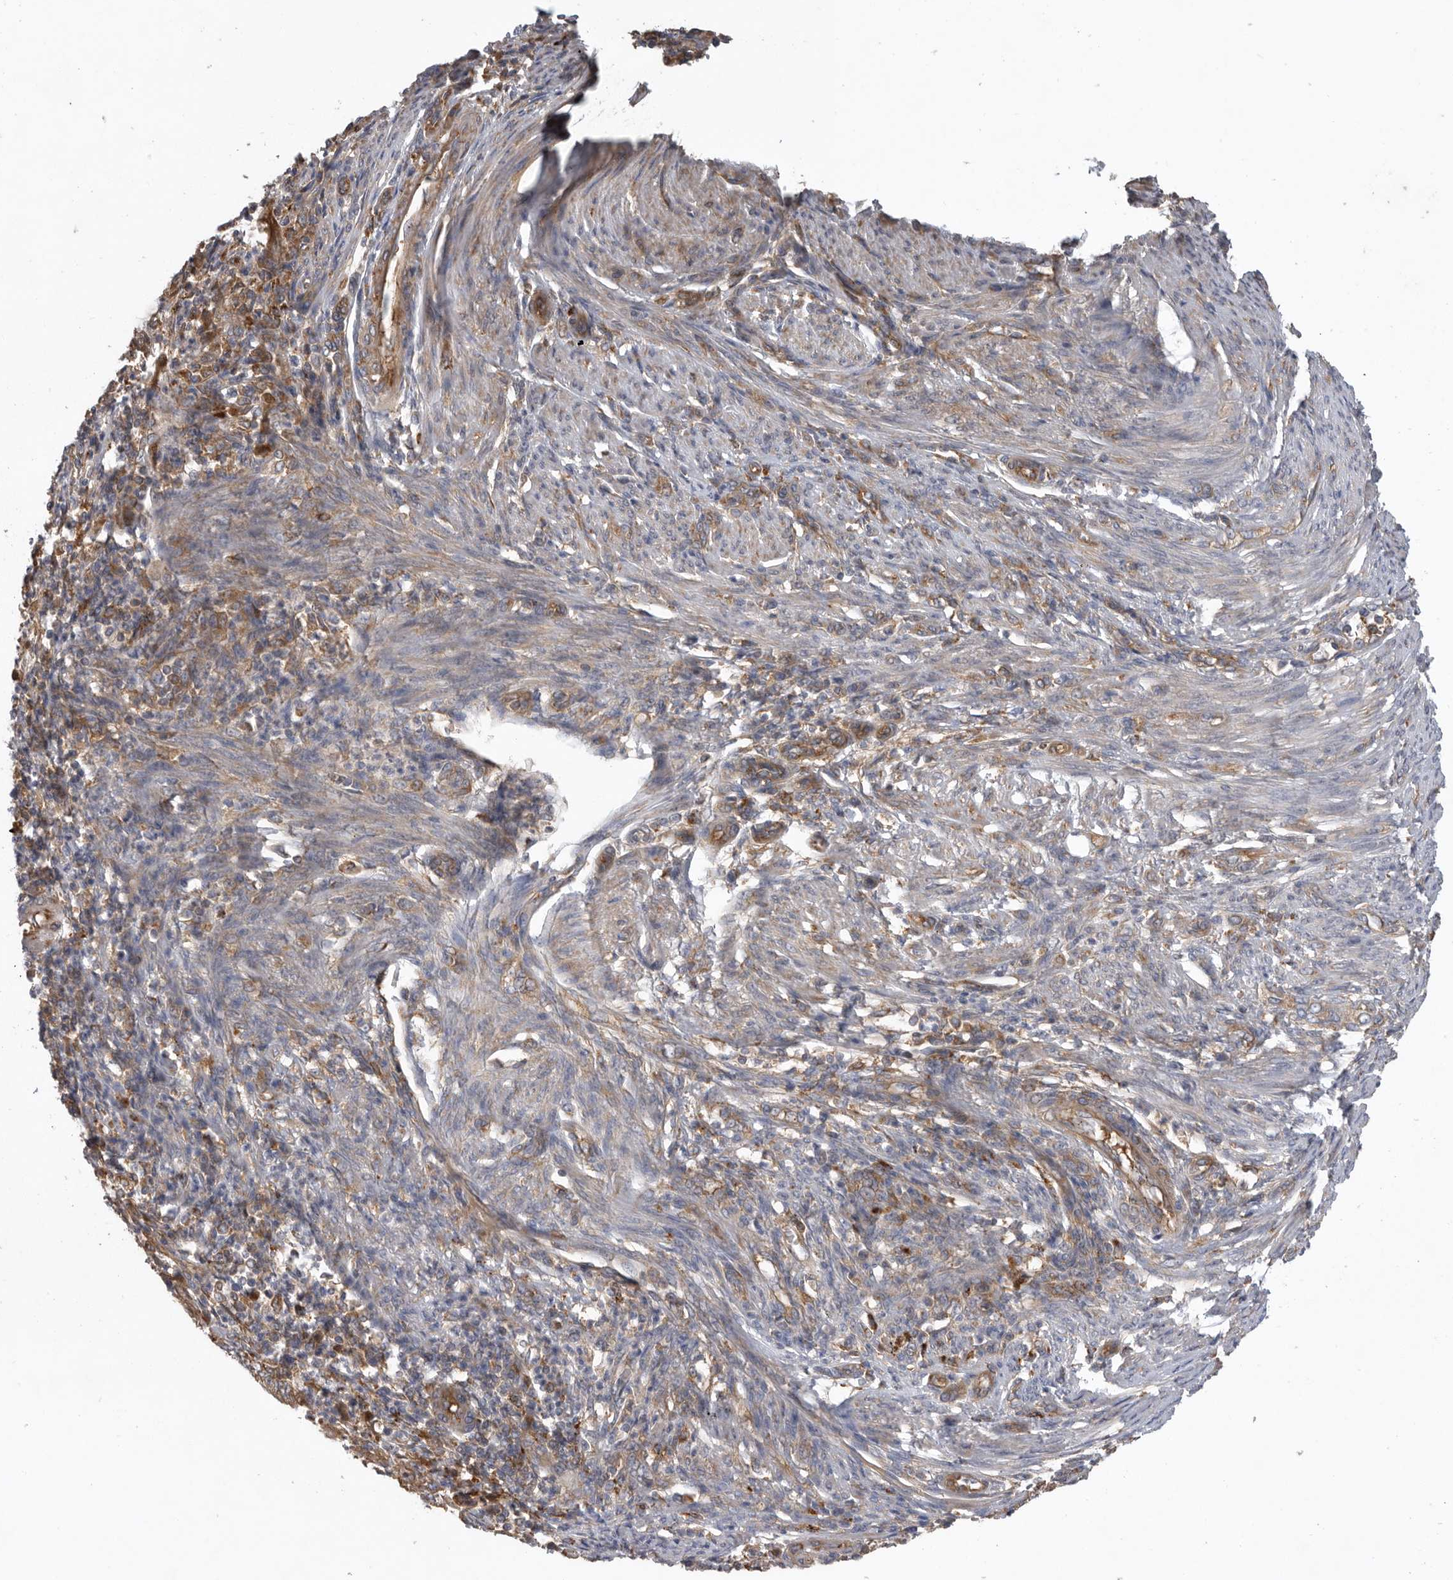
{"staining": {"intensity": "moderate", "quantity": ">75%", "location": "cytoplasmic/membranous"}, "tissue": "endometrial cancer", "cell_type": "Tumor cells", "image_type": "cancer", "snomed": [{"axis": "morphology", "description": "Adenocarcinoma, NOS"}, {"axis": "topography", "description": "Endometrium"}], "caption": "Moderate cytoplasmic/membranous staining for a protein is identified in approximately >75% of tumor cells of adenocarcinoma (endometrial) using immunohistochemistry.", "gene": "C1orf109", "patient": {"sex": "female", "age": 51}}